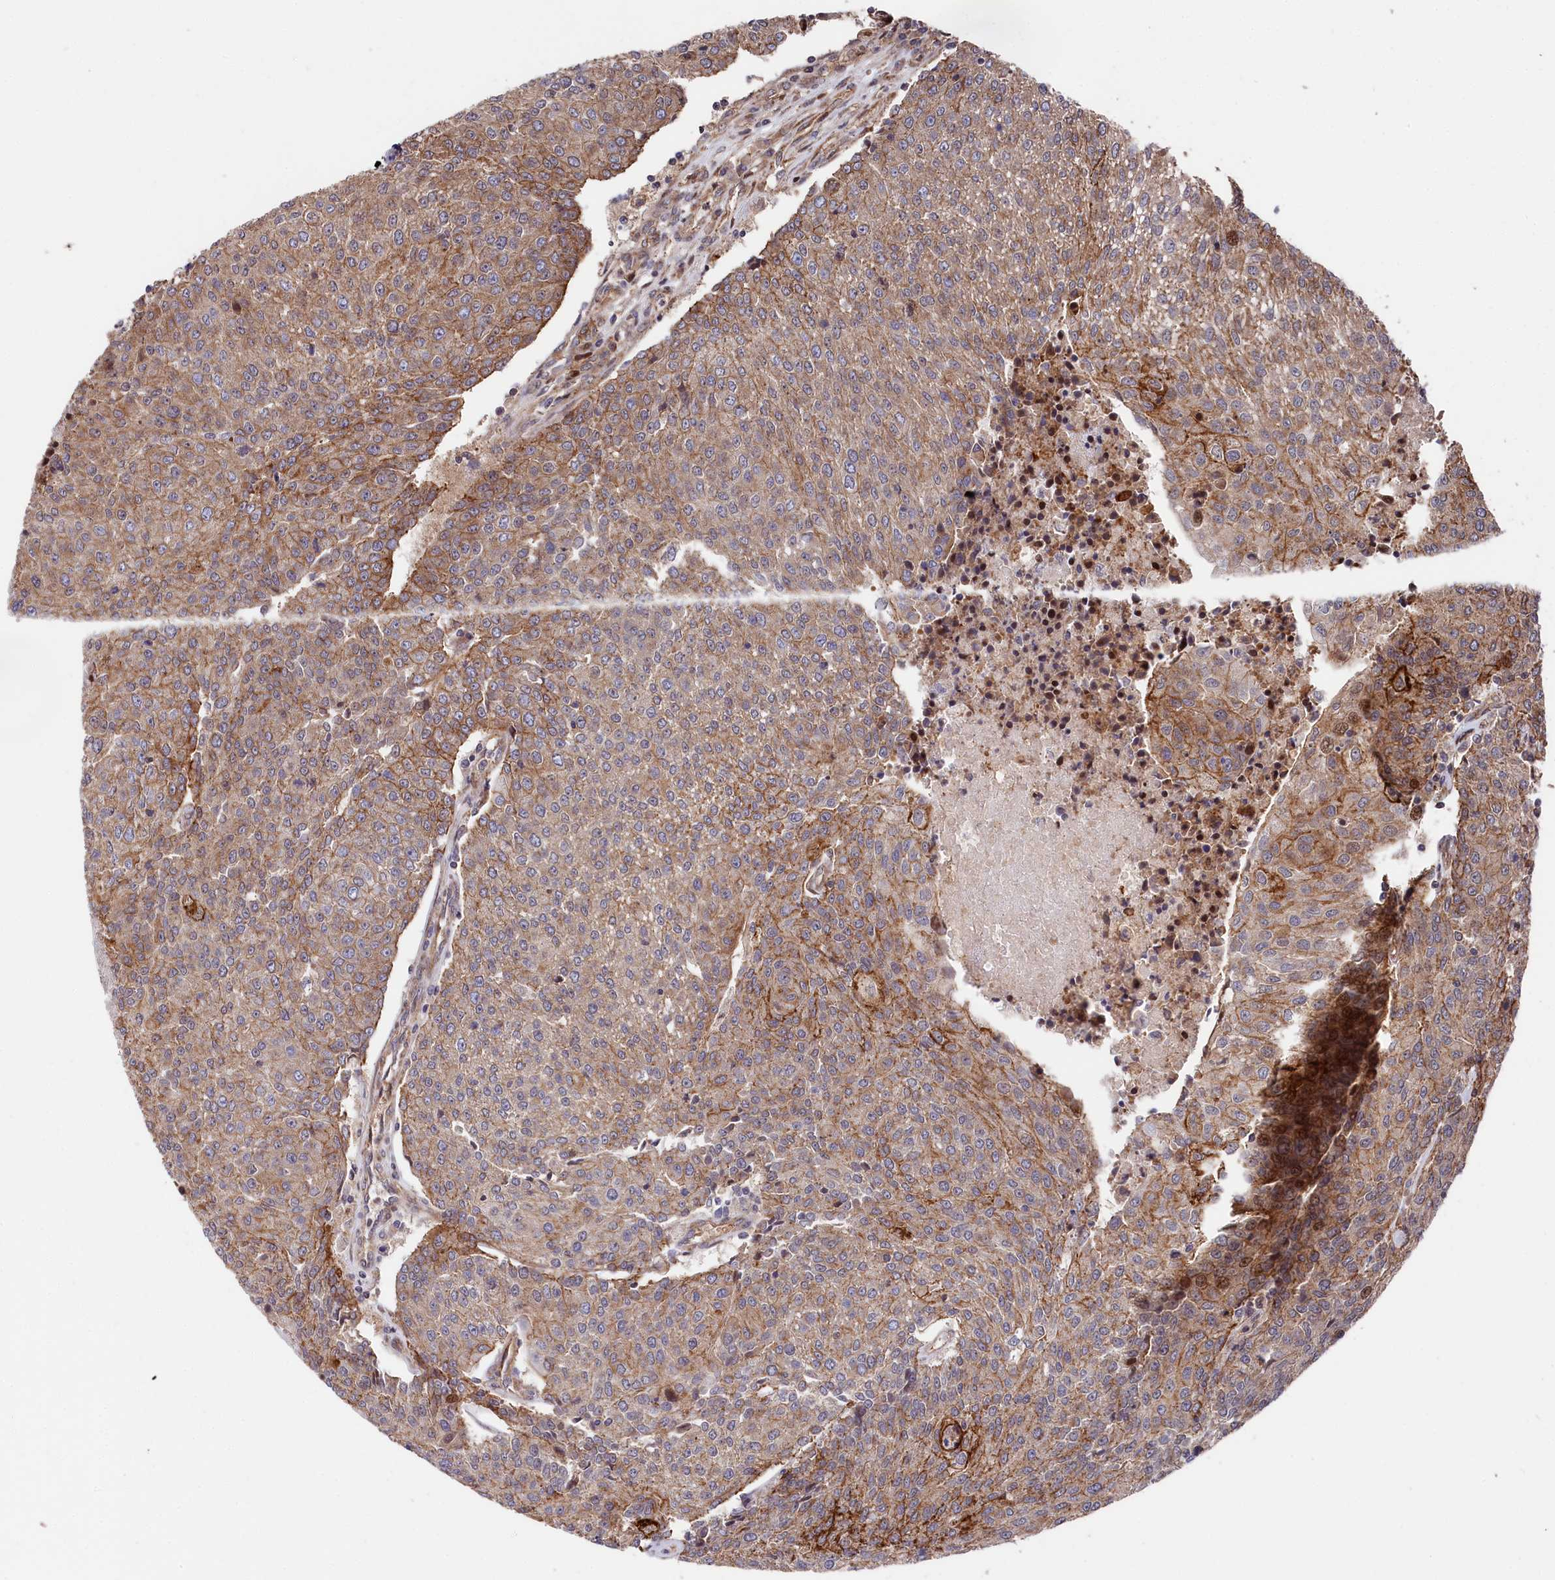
{"staining": {"intensity": "strong", "quantity": "25%-75%", "location": "cytoplasmic/membranous"}, "tissue": "urothelial cancer", "cell_type": "Tumor cells", "image_type": "cancer", "snomed": [{"axis": "morphology", "description": "Urothelial carcinoma, High grade"}, {"axis": "topography", "description": "Urinary bladder"}], "caption": "A brown stain highlights strong cytoplasmic/membranous positivity of a protein in urothelial cancer tumor cells.", "gene": "TNKS1BP1", "patient": {"sex": "female", "age": 85}}